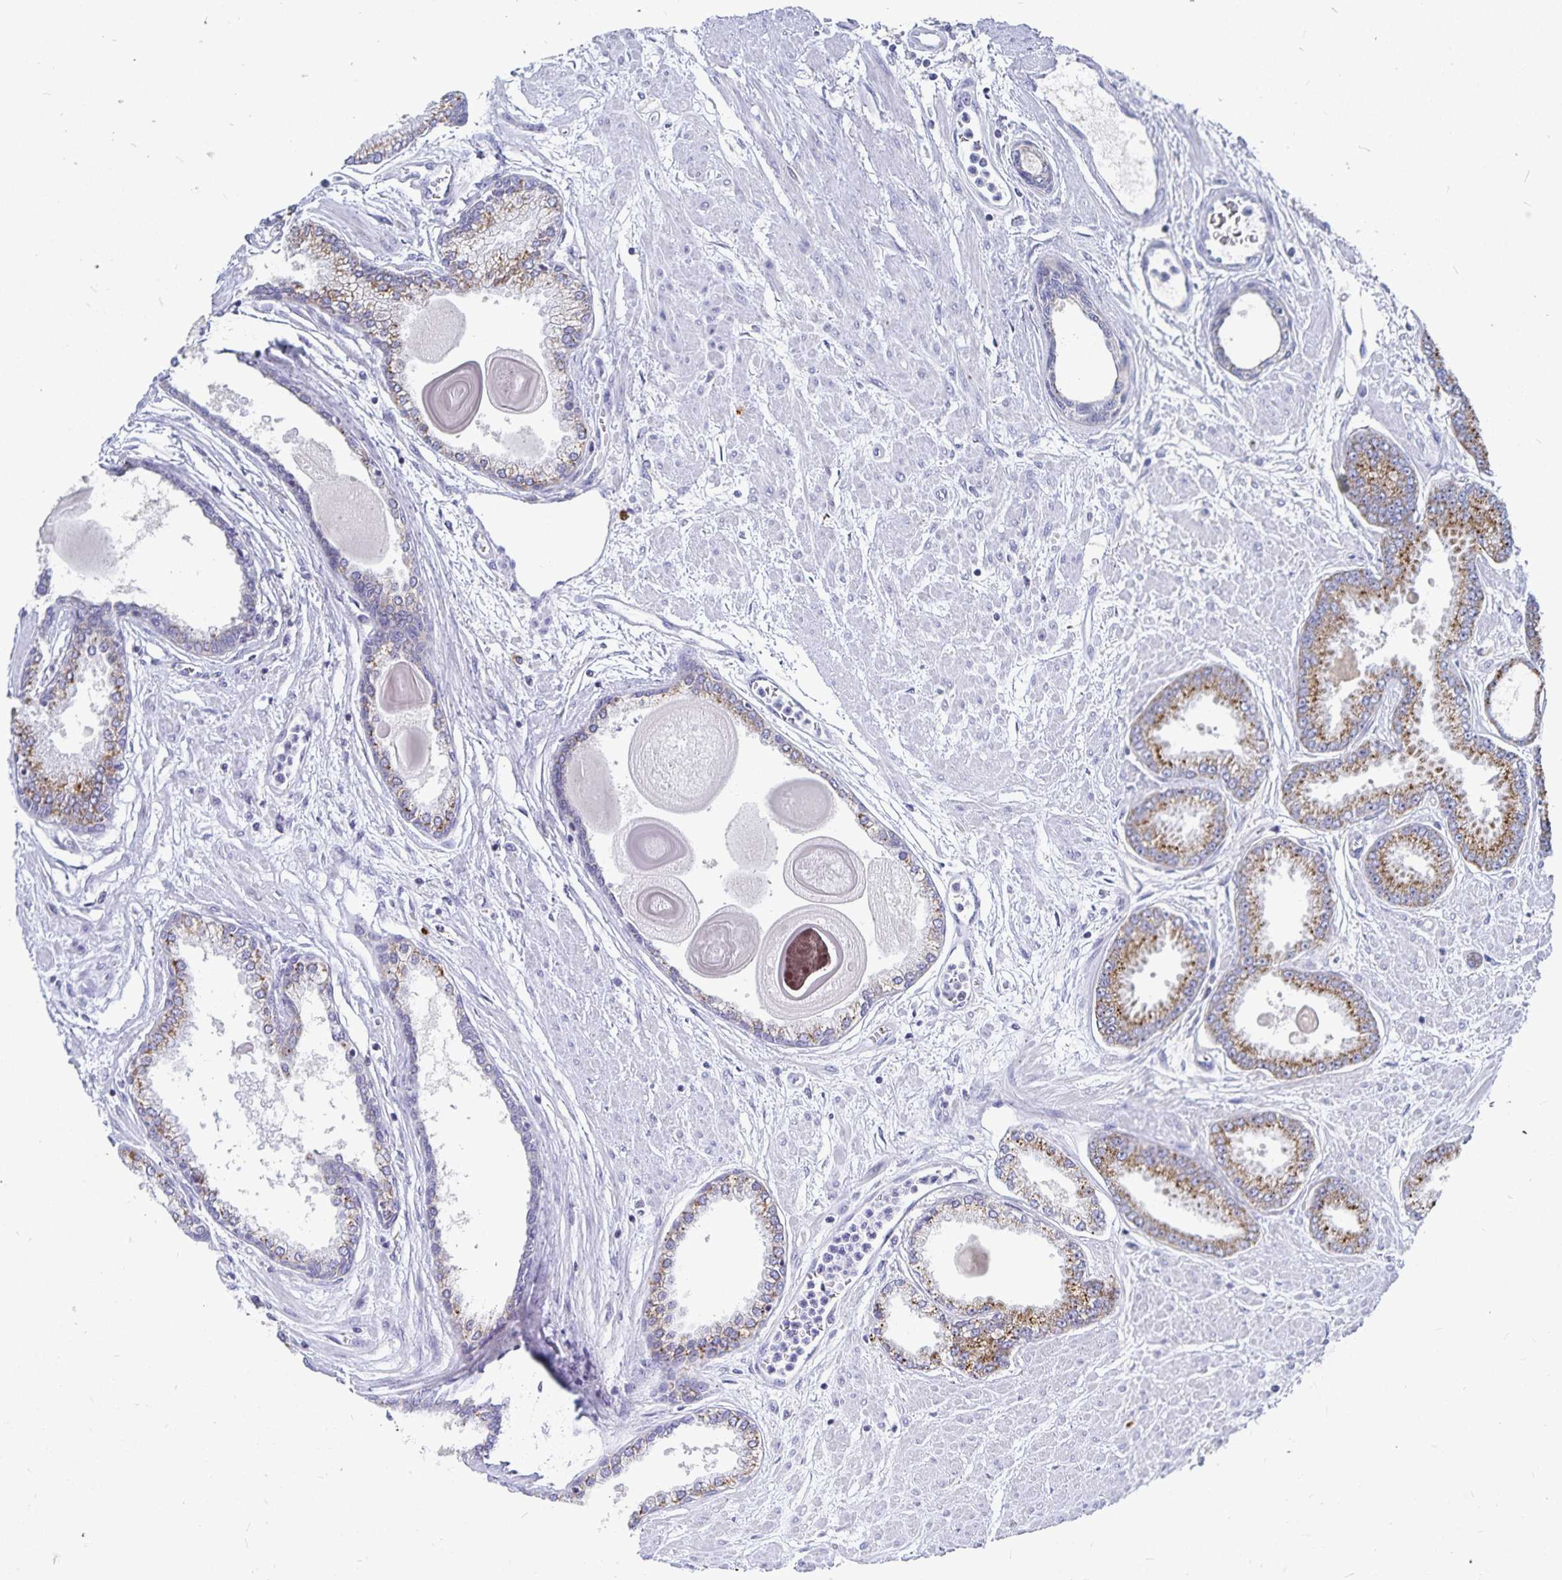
{"staining": {"intensity": "moderate", "quantity": ">75%", "location": "cytoplasmic/membranous"}, "tissue": "prostate cancer", "cell_type": "Tumor cells", "image_type": "cancer", "snomed": [{"axis": "morphology", "description": "Adenocarcinoma, Low grade"}, {"axis": "topography", "description": "Prostate"}], "caption": "Low-grade adenocarcinoma (prostate) was stained to show a protein in brown. There is medium levels of moderate cytoplasmic/membranous staining in approximately >75% of tumor cells.", "gene": "PKHD1", "patient": {"sex": "male", "age": 67}}